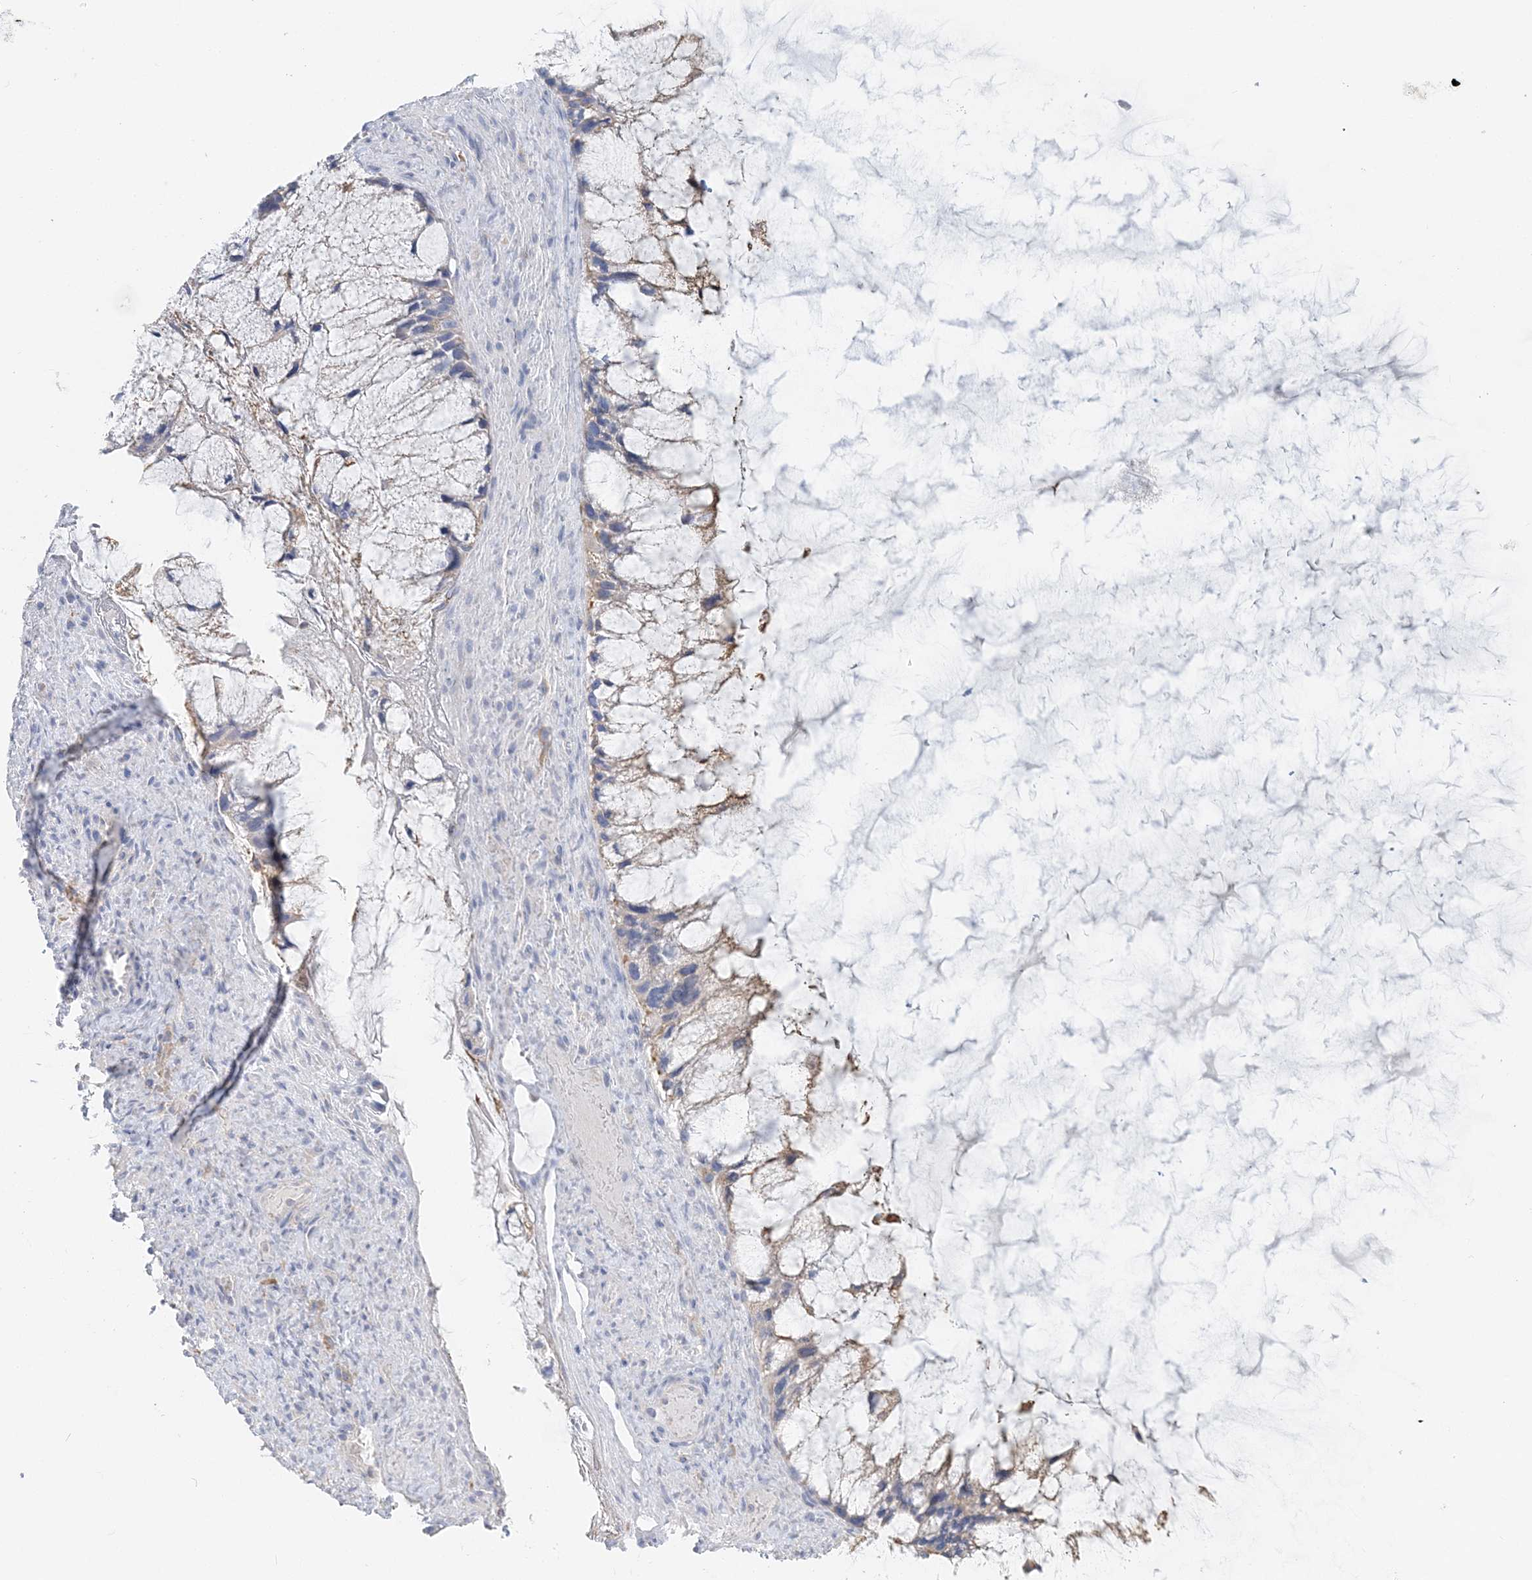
{"staining": {"intensity": "weak", "quantity": "<25%", "location": "cytoplasmic/membranous"}, "tissue": "ovarian cancer", "cell_type": "Tumor cells", "image_type": "cancer", "snomed": [{"axis": "morphology", "description": "Cystadenocarcinoma, mucinous, NOS"}, {"axis": "topography", "description": "Ovary"}], "caption": "Tumor cells are negative for brown protein staining in mucinous cystadenocarcinoma (ovarian). The staining was performed using DAB (3,3'-diaminobenzidine) to visualize the protein expression in brown, while the nuclei were stained in blue with hematoxylin (Magnification: 20x).", "gene": "TBC1D5", "patient": {"sex": "female", "age": 37}}